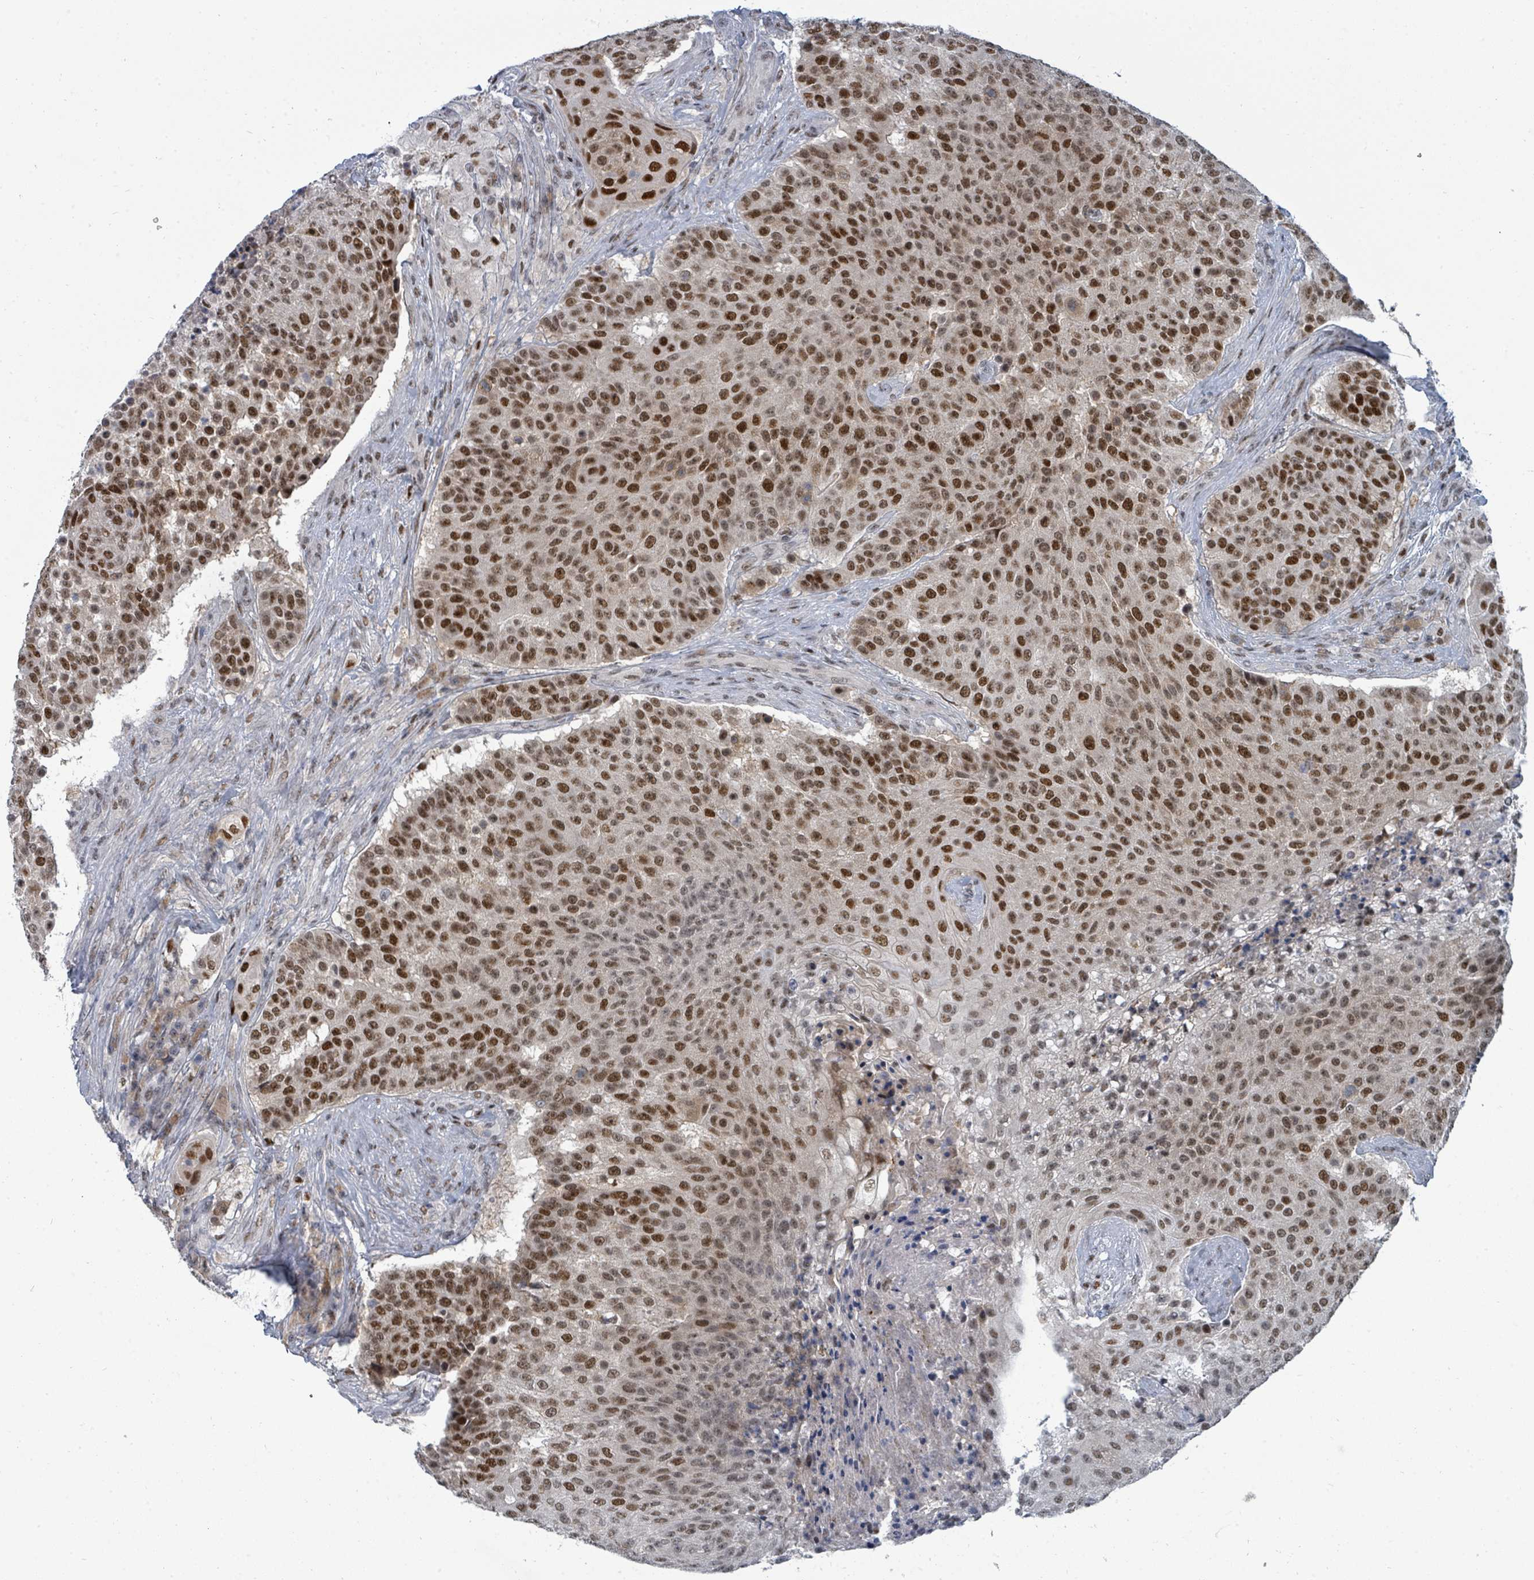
{"staining": {"intensity": "strong", "quantity": ">75%", "location": "nuclear"}, "tissue": "urothelial cancer", "cell_type": "Tumor cells", "image_type": "cancer", "snomed": [{"axis": "morphology", "description": "Urothelial carcinoma, High grade"}, {"axis": "topography", "description": "Urinary bladder"}], "caption": "The photomicrograph exhibits staining of urothelial carcinoma (high-grade), revealing strong nuclear protein positivity (brown color) within tumor cells.", "gene": "UCK1", "patient": {"sex": "female", "age": 63}}